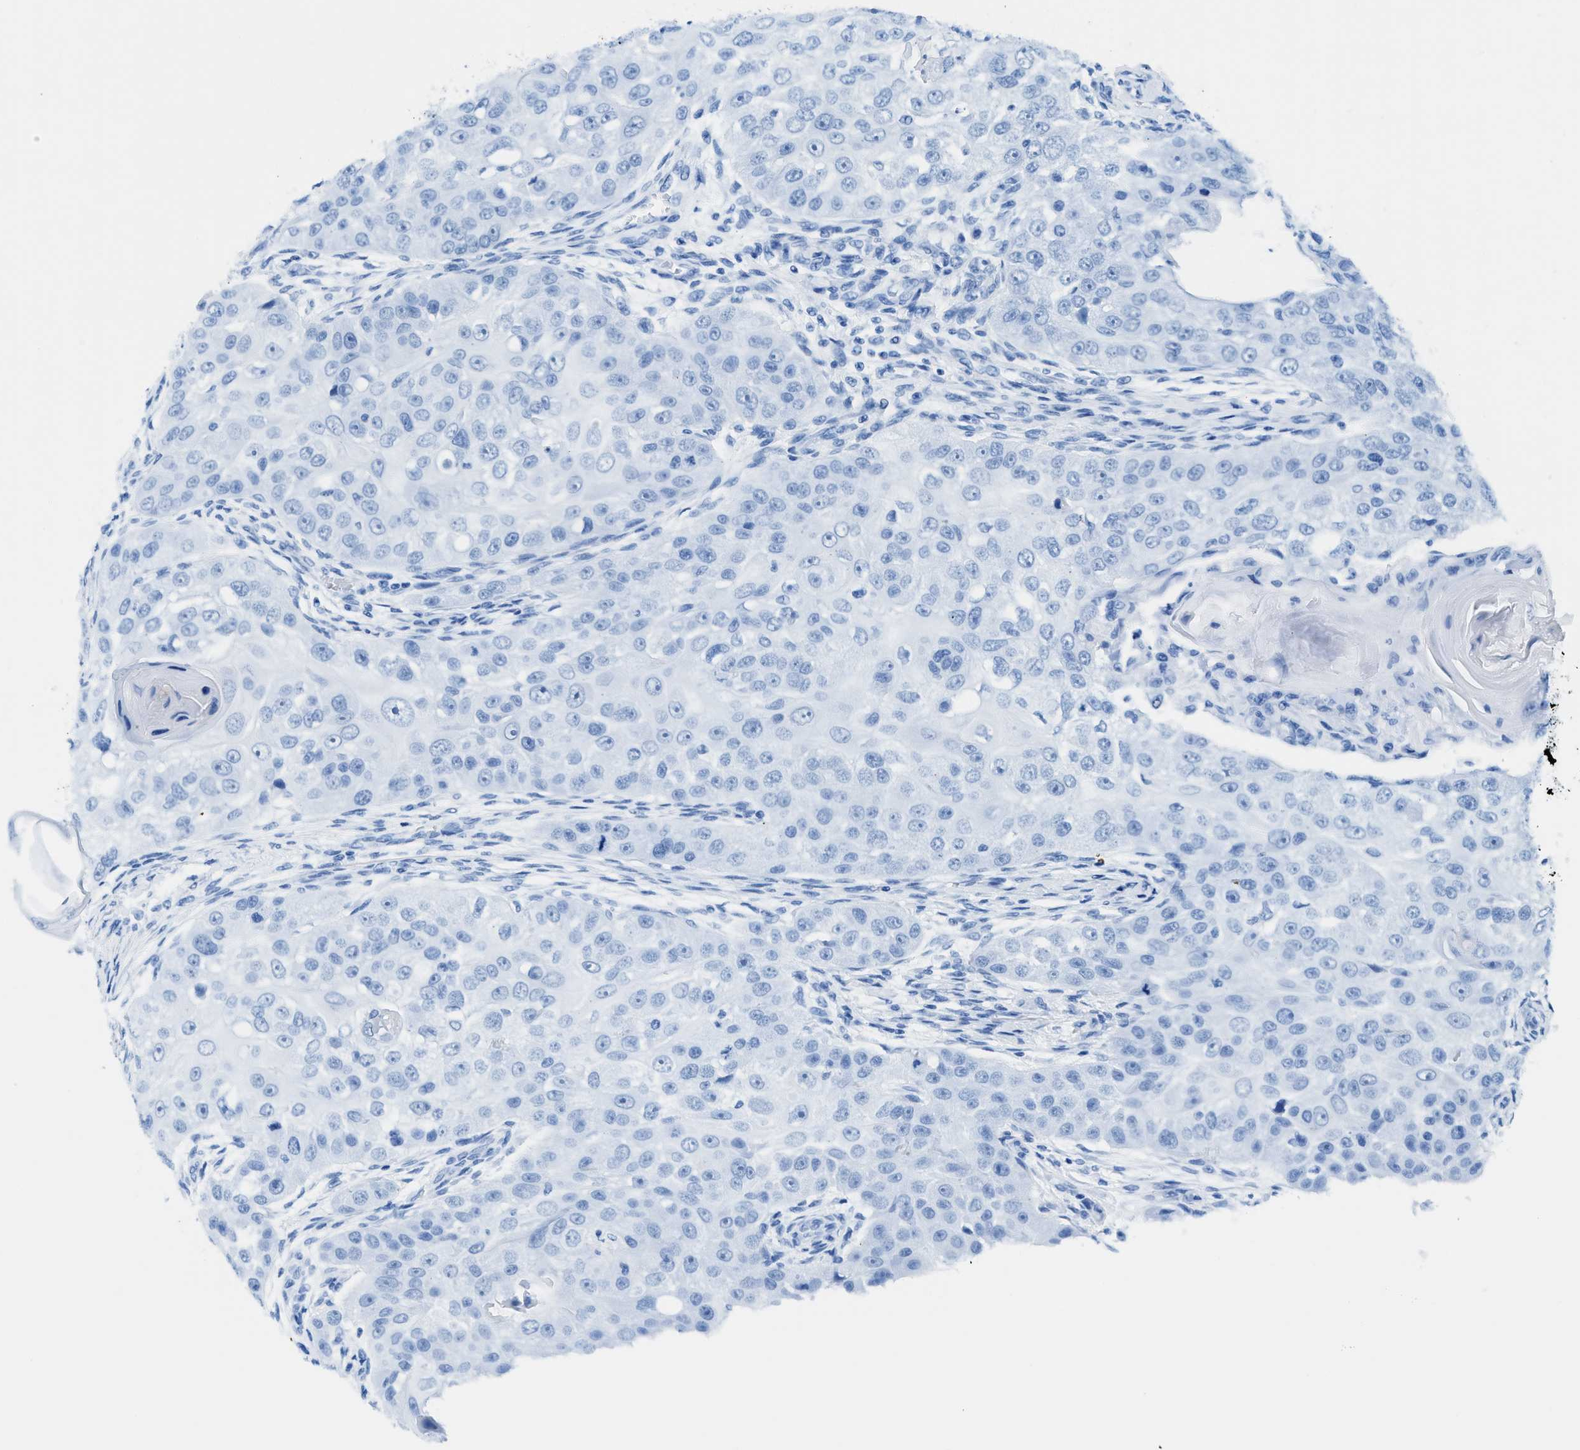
{"staining": {"intensity": "strong", "quantity": "25%-75%", "location": "nuclear"}, "tissue": "head and neck cancer", "cell_type": "Tumor cells", "image_type": "cancer", "snomed": [{"axis": "morphology", "description": "Normal tissue, NOS"}, {"axis": "morphology", "description": "Squamous cell carcinoma, NOS"}, {"axis": "topography", "description": "Skeletal muscle"}, {"axis": "topography", "description": "Head-Neck"}], "caption": "Immunohistochemical staining of squamous cell carcinoma (head and neck) demonstrates high levels of strong nuclear positivity in approximately 25%-75% of tumor cells. (Brightfield microscopy of DAB IHC at high magnification).", "gene": "SMARCAD1", "patient": {"sex": "male", "age": 51}}